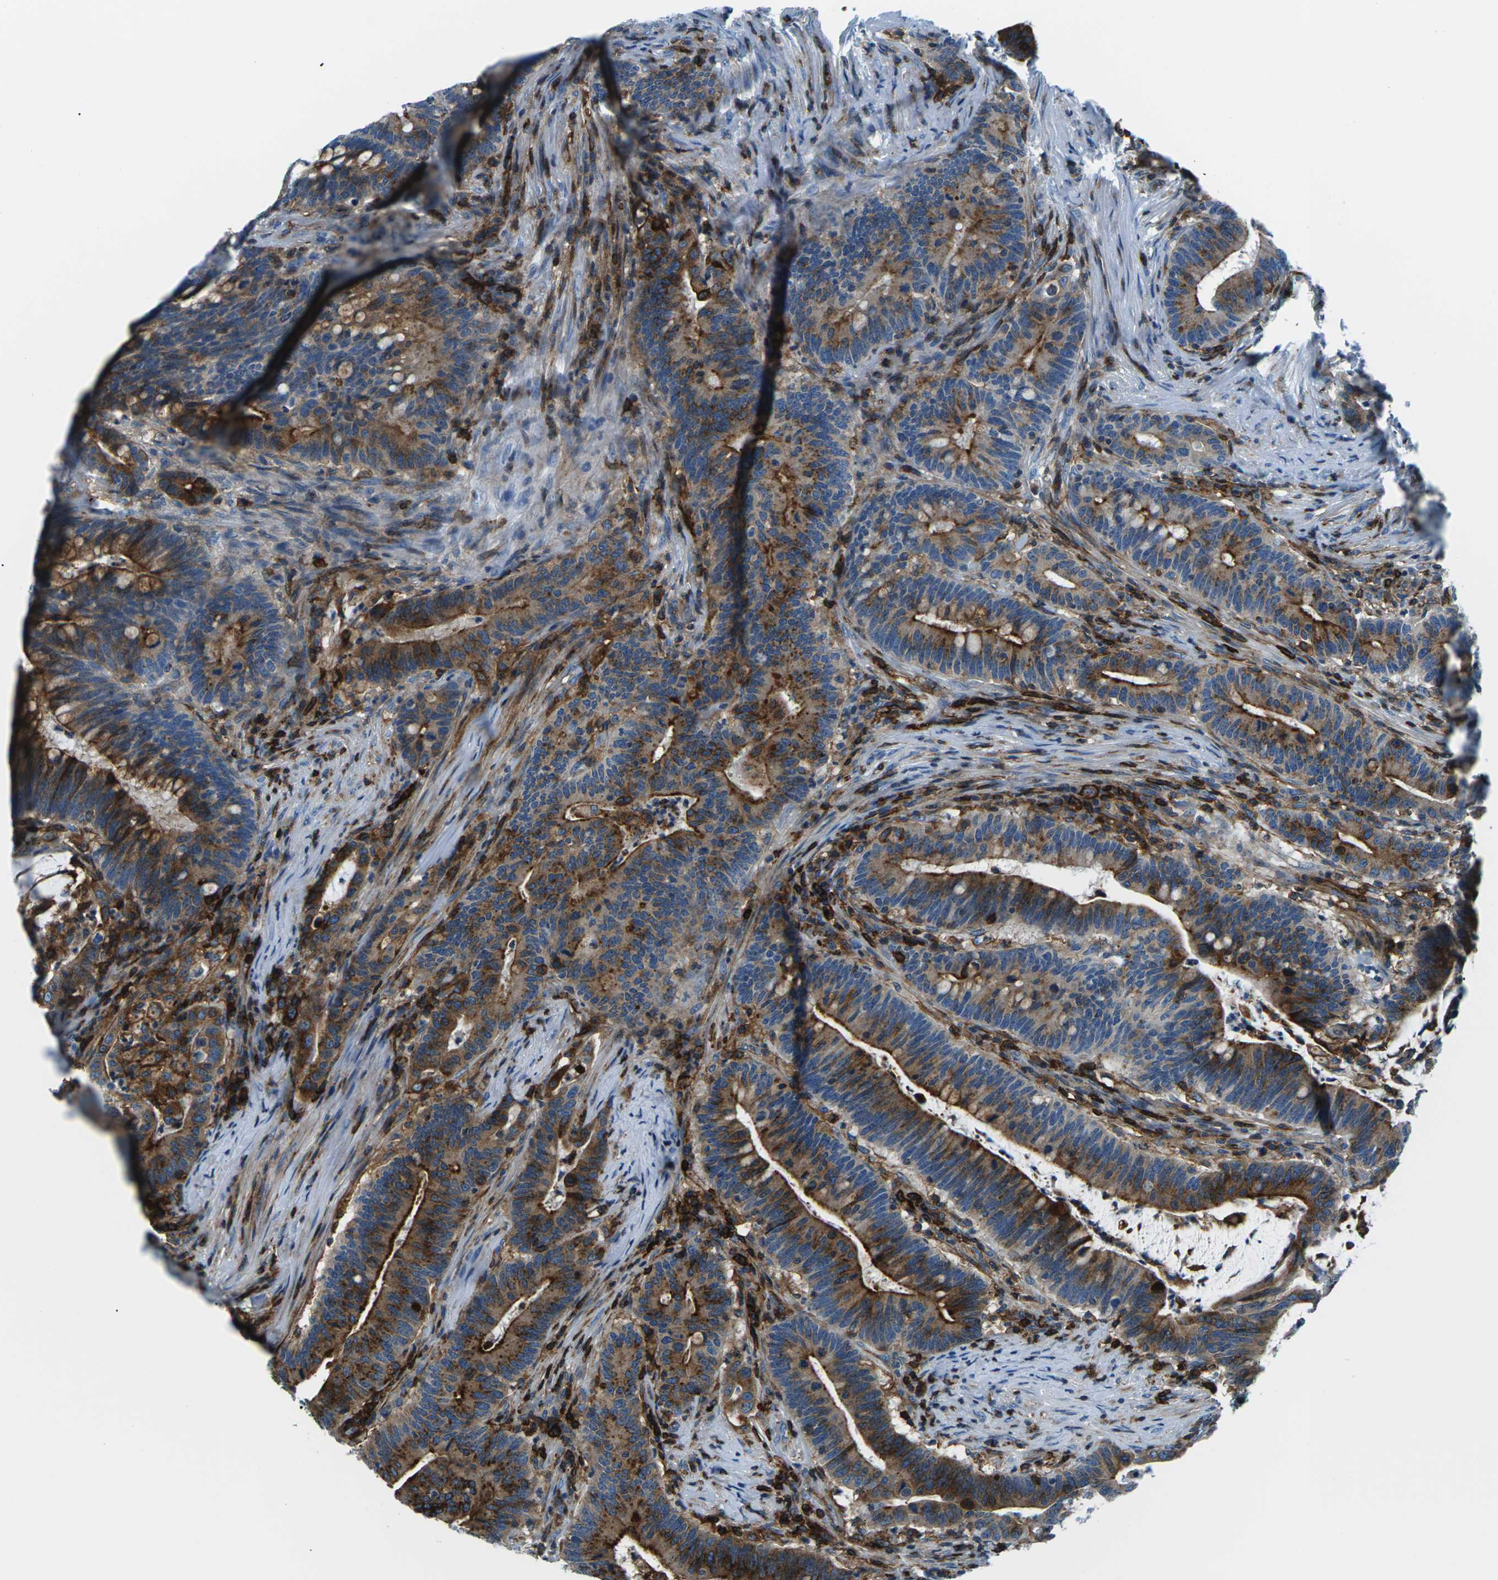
{"staining": {"intensity": "strong", "quantity": ">75%", "location": "cytoplasmic/membranous"}, "tissue": "colorectal cancer", "cell_type": "Tumor cells", "image_type": "cancer", "snomed": [{"axis": "morphology", "description": "Normal tissue, NOS"}, {"axis": "morphology", "description": "Adenocarcinoma, NOS"}, {"axis": "topography", "description": "Colon"}], "caption": "Colorectal cancer stained with a brown dye shows strong cytoplasmic/membranous positive expression in about >75% of tumor cells.", "gene": "SOCS4", "patient": {"sex": "female", "age": 66}}